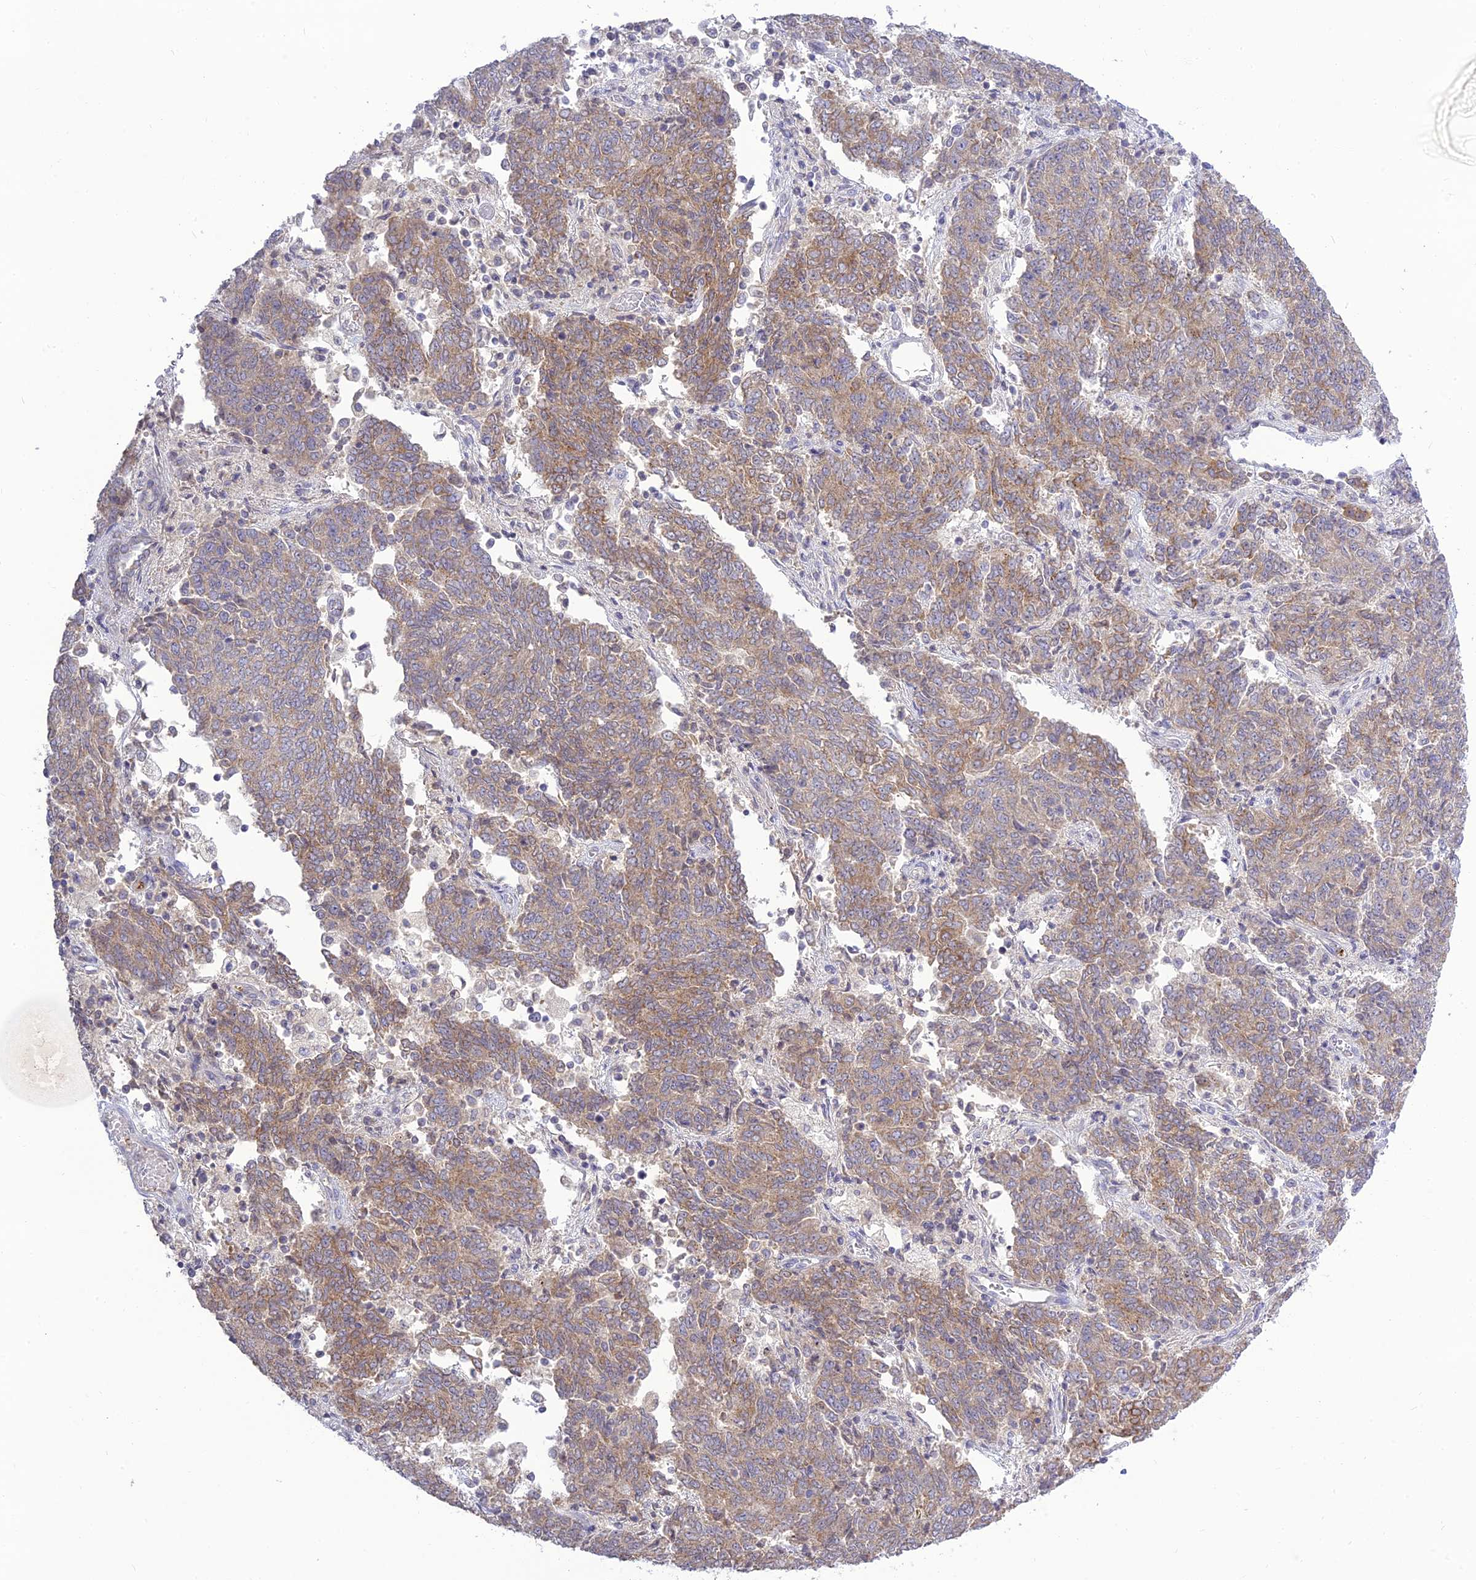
{"staining": {"intensity": "moderate", "quantity": ">75%", "location": "cytoplasmic/membranous"}, "tissue": "endometrial cancer", "cell_type": "Tumor cells", "image_type": "cancer", "snomed": [{"axis": "morphology", "description": "Adenocarcinoma, NOS"}, {"axis": "topography", "description": "Endometrium"}], "caption": "Tumor cells show moderate cytoplasmic/membranous positivity in approximately >75% of cells in endometrial cancer (adenocarcinoma).", "gene": "TMEM40", "patient": {"sex": "female", "age": 80}}